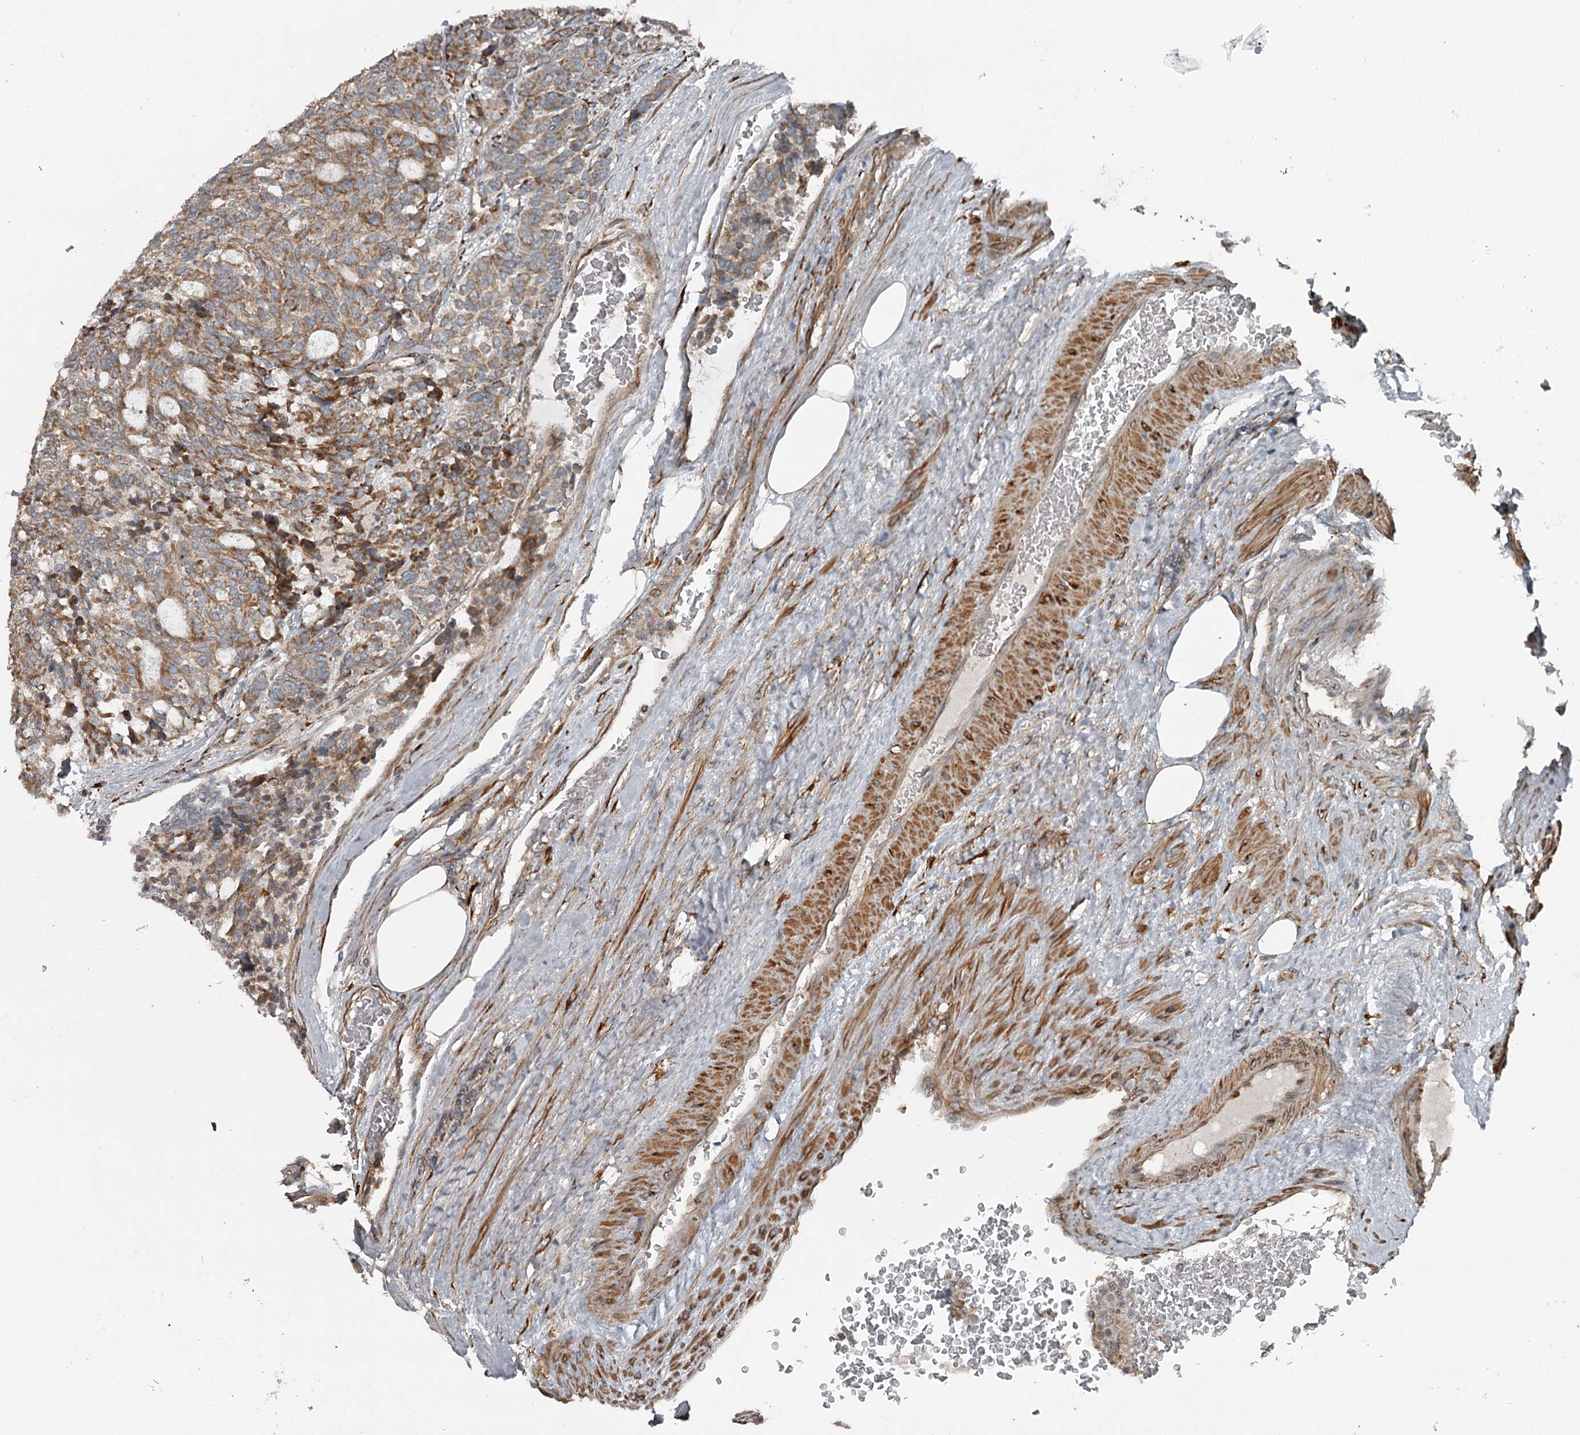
{"staining": {"intensity": "moderate", "quantity": ">75%", "location": "cytoplasmic/membranous"}, "tissue": "carcinoid", "cell_type": "Tumor cells", "image_type": "cancer", "snomed": [{"axis": "morphology", "description": "Carcinoid, malignant, NOS"}, {"axis": "topography", "description": "Pancreas"}], "caption": "IHC photomicrograph of neoplastic tissue: human carcinoid stained using IHC exhibits medium levels of moderate protein expression localized specifically in the cytoplasmic/membranous of tumor cells, appearing as a cytoplasmic/membranous brown color.", "gene": "RASSF8", "patient": {"sex": "female", "age": 54}}